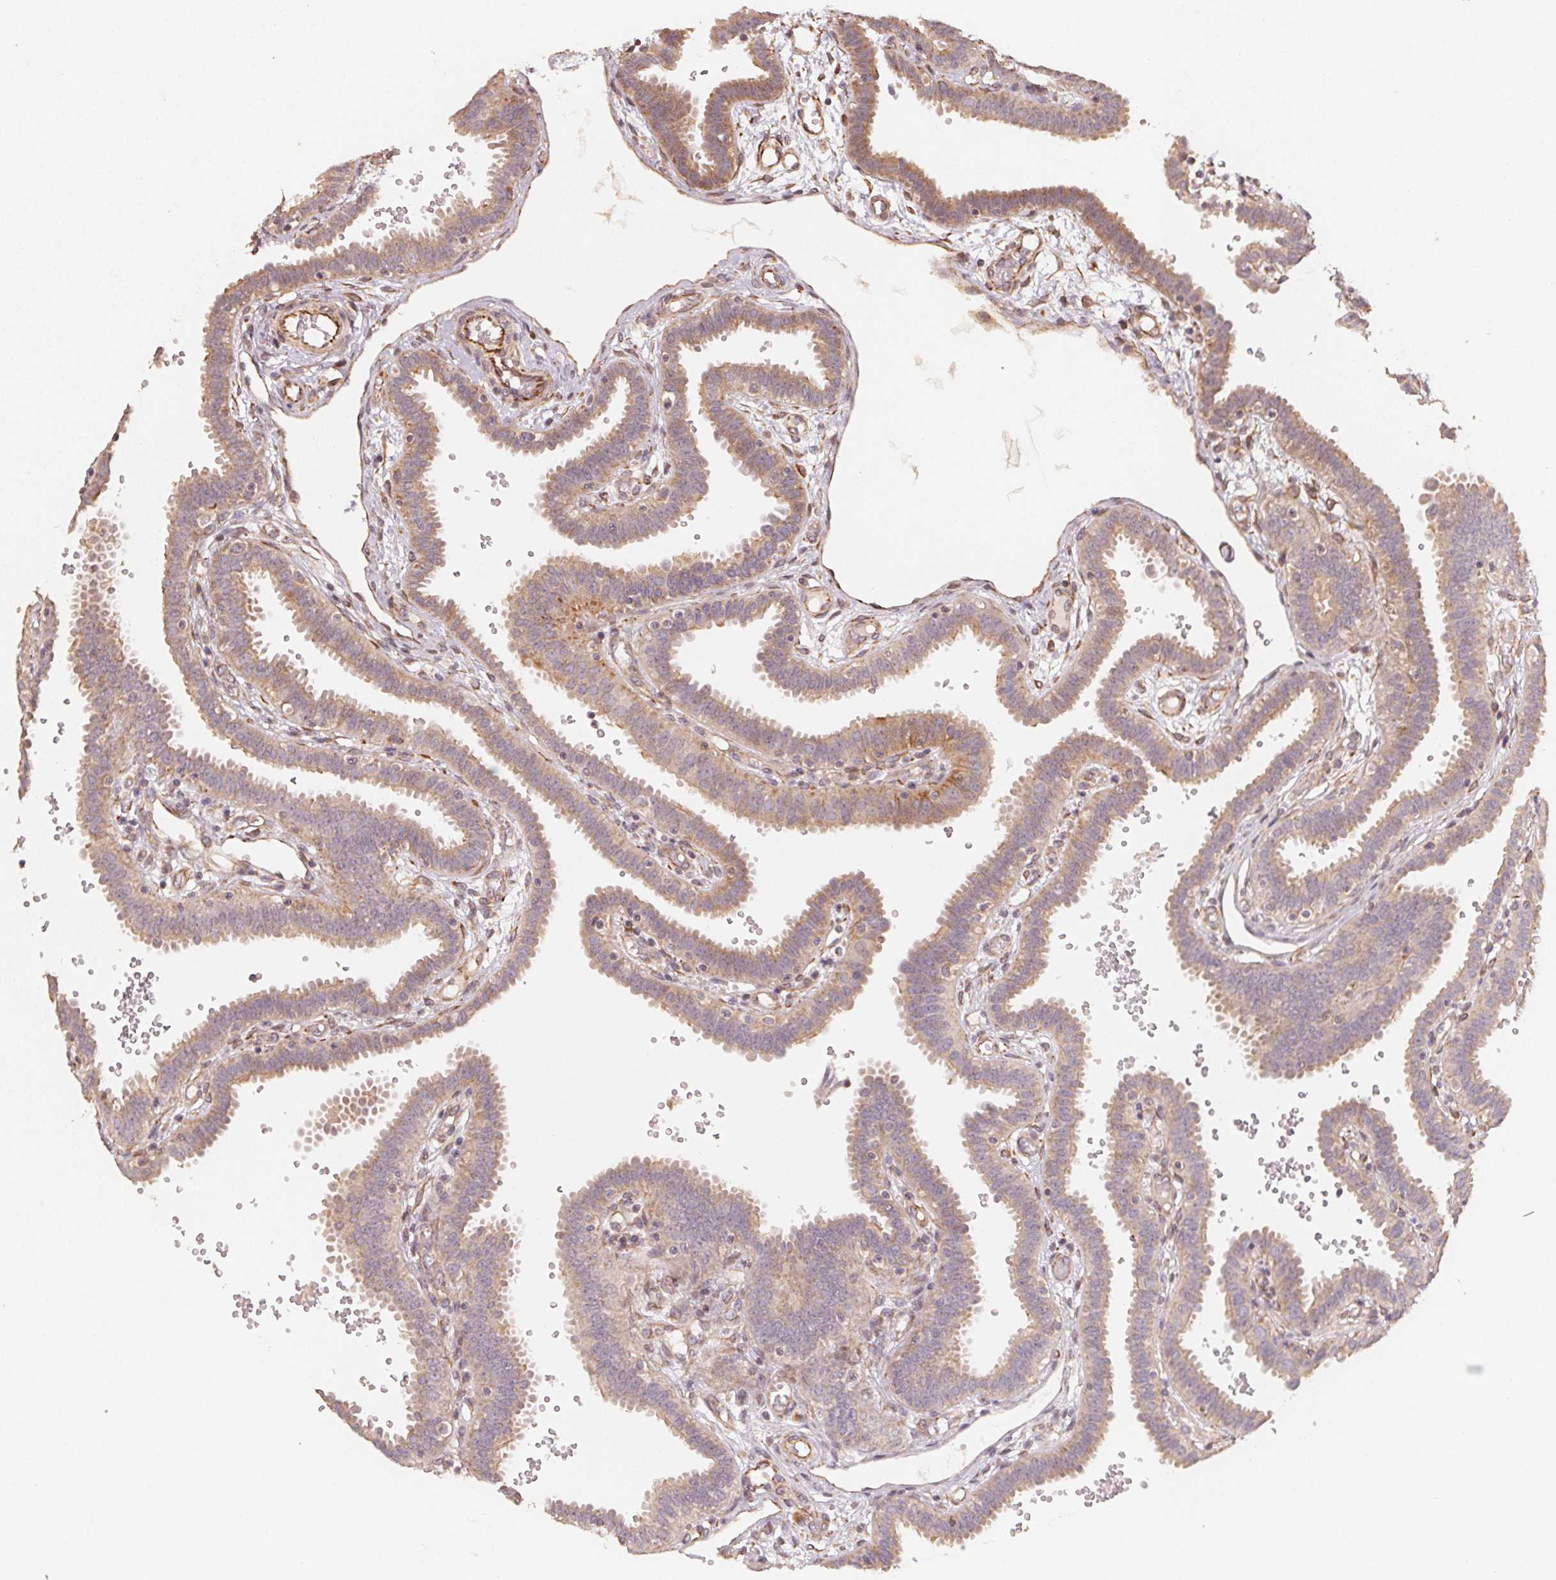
{"staining": {"intensity": "moderate", "quantity": "25%-75%", "location": "cytoplasmic/membranous"}, "tissue": "fallopian tube", "cell_type": "Glandular cells", "image_type": "normal", "snomed": [{"axis": "morphology", "description": "Normal tissue, NOS"}, {"axis": "topography", "description": "Fallopian tube"}], "caption": "This is a photomicrograph of immunohistochemistry (IHC) staining of benign fallopian tube, which shows moderate staining in the cytoplasmic/membranous of glandular cells.", "gene": "TSPAN12", "patient": {"sex": "female", "age": 37}}